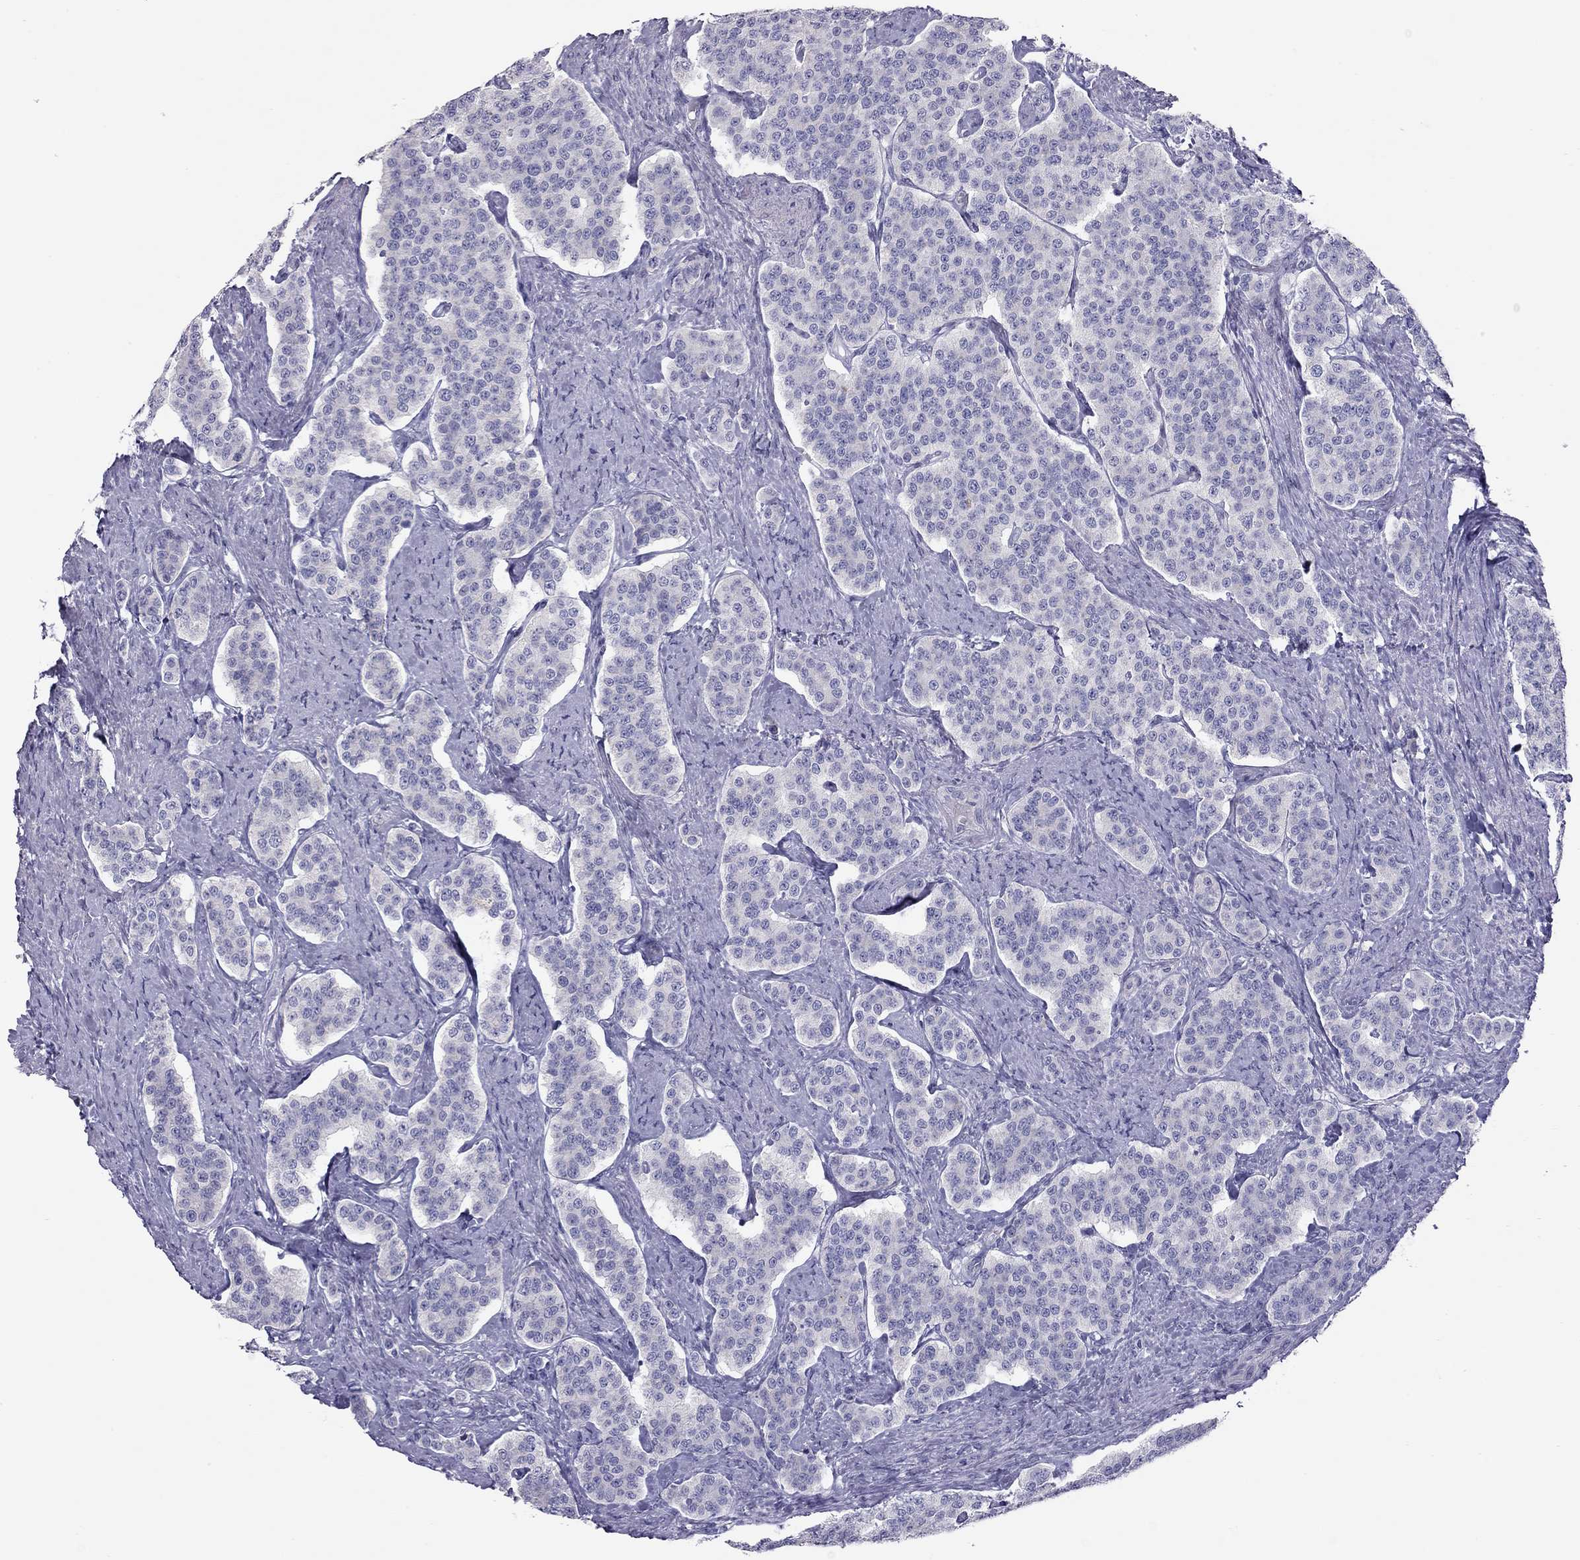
{"staining": {"intensity": "negative", "quantity": "none", "location": "none"}, "tissue": "carcinoid", "cell_type": "Tumor cells", "image_type": "cancer", "snomed": [{"axis": "morphology", "description": "Carcinoid, malignant, NOS"}, {"axis": "topography", "description": "Small intestine"}], "caption": "Carcinoid stained for a protein using immunohistochemistry (IHC) shows no positivity tumor cells.", "gene": "KCNV2", "patient": {"sex": "female", "age": 58}}